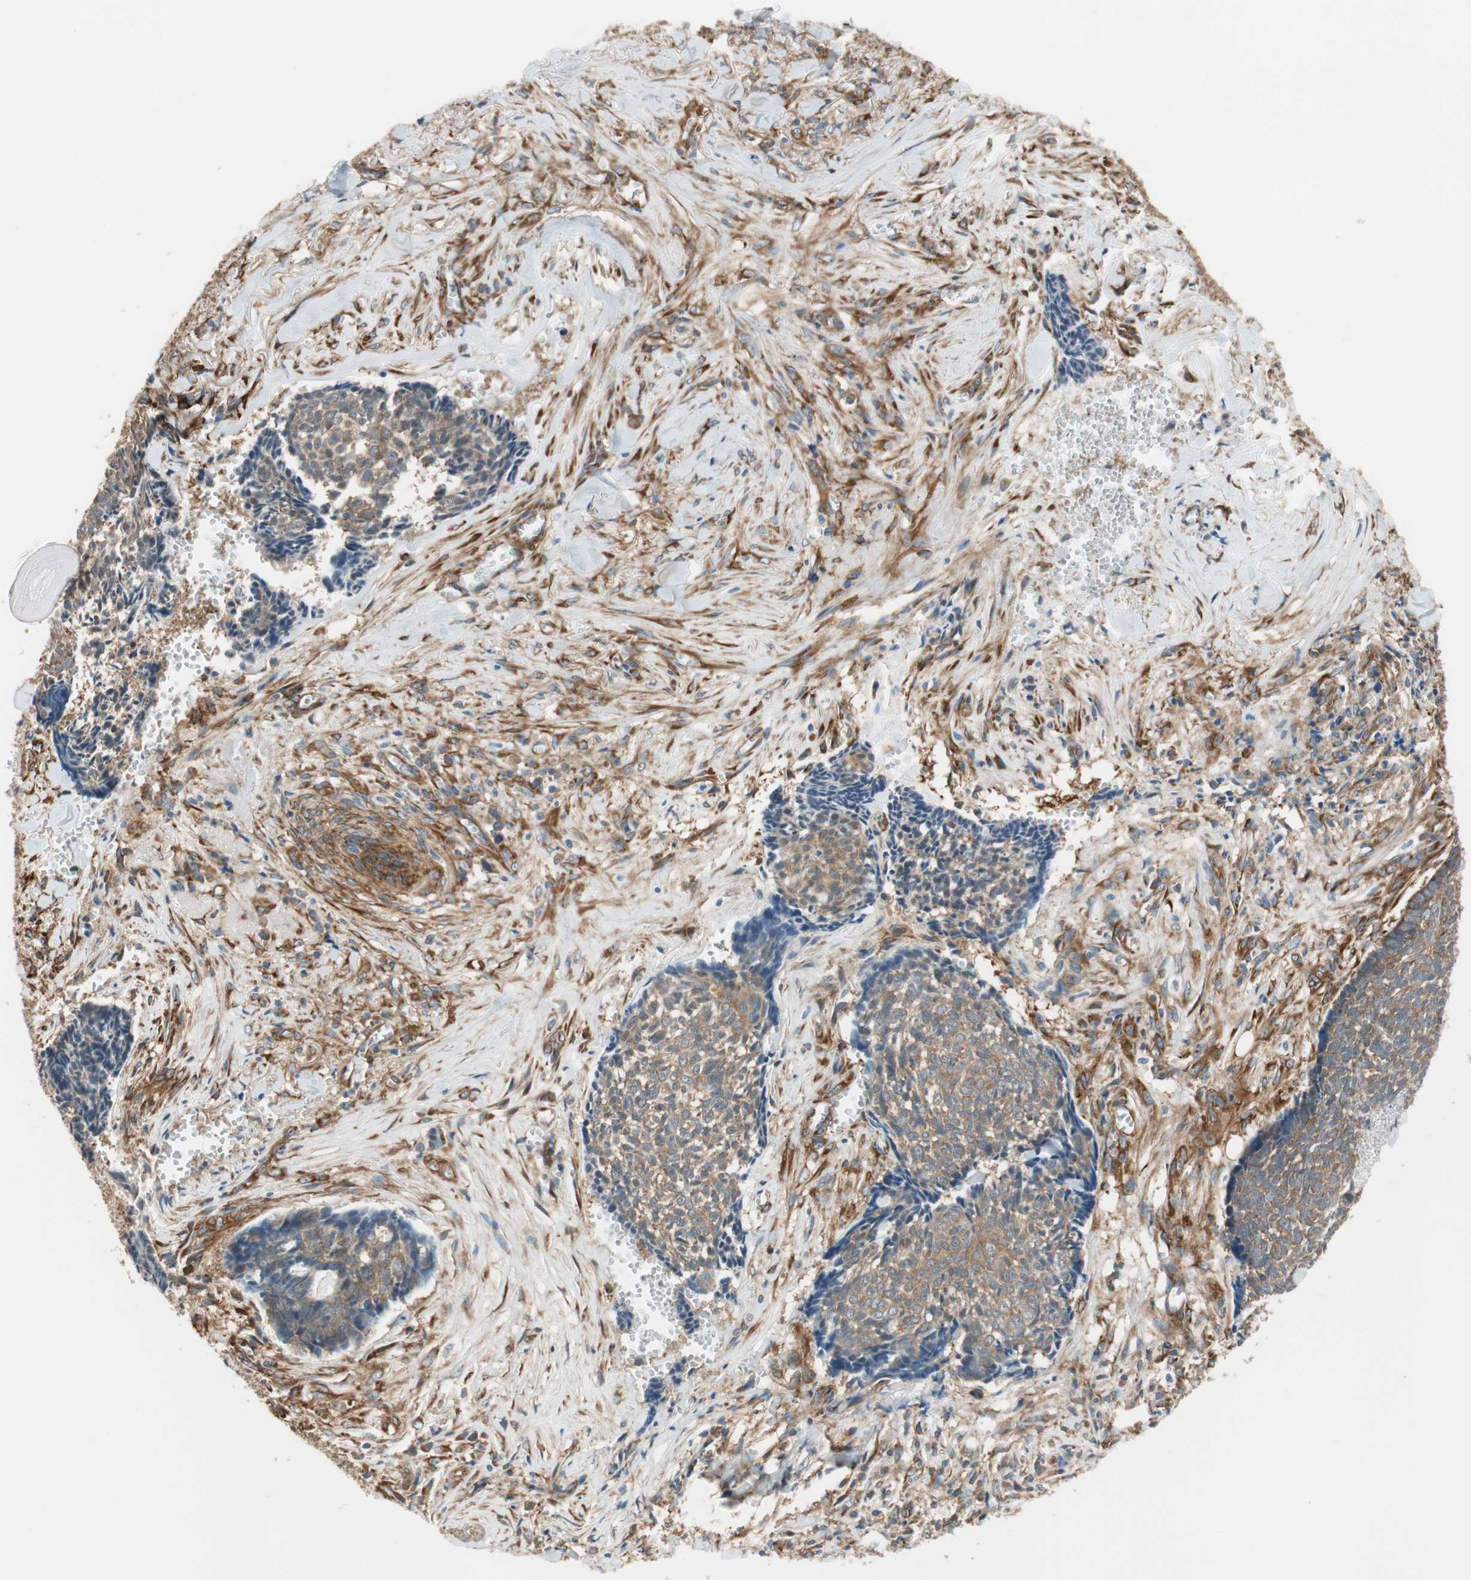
{"staining": {"intensity": "strong", "quantity": ">75%", "location": "cytoplasmic/membranous"}, "tissue": "skin cancer", "cell_type": "Tumor cells", "image_type": "cancer", "snomed": [{"axis": "morphology", "description": "Basal cell carcinoma"}, {"axis": "topography", "description": "Skin"}], "caption": "Protein expression analysis of human skin cancer reveals strong cytoplasmic/membranous positivity in about >75% of tumor cells.", "gene": "WASL", "patient": {"sex": "male", "age": 84}}